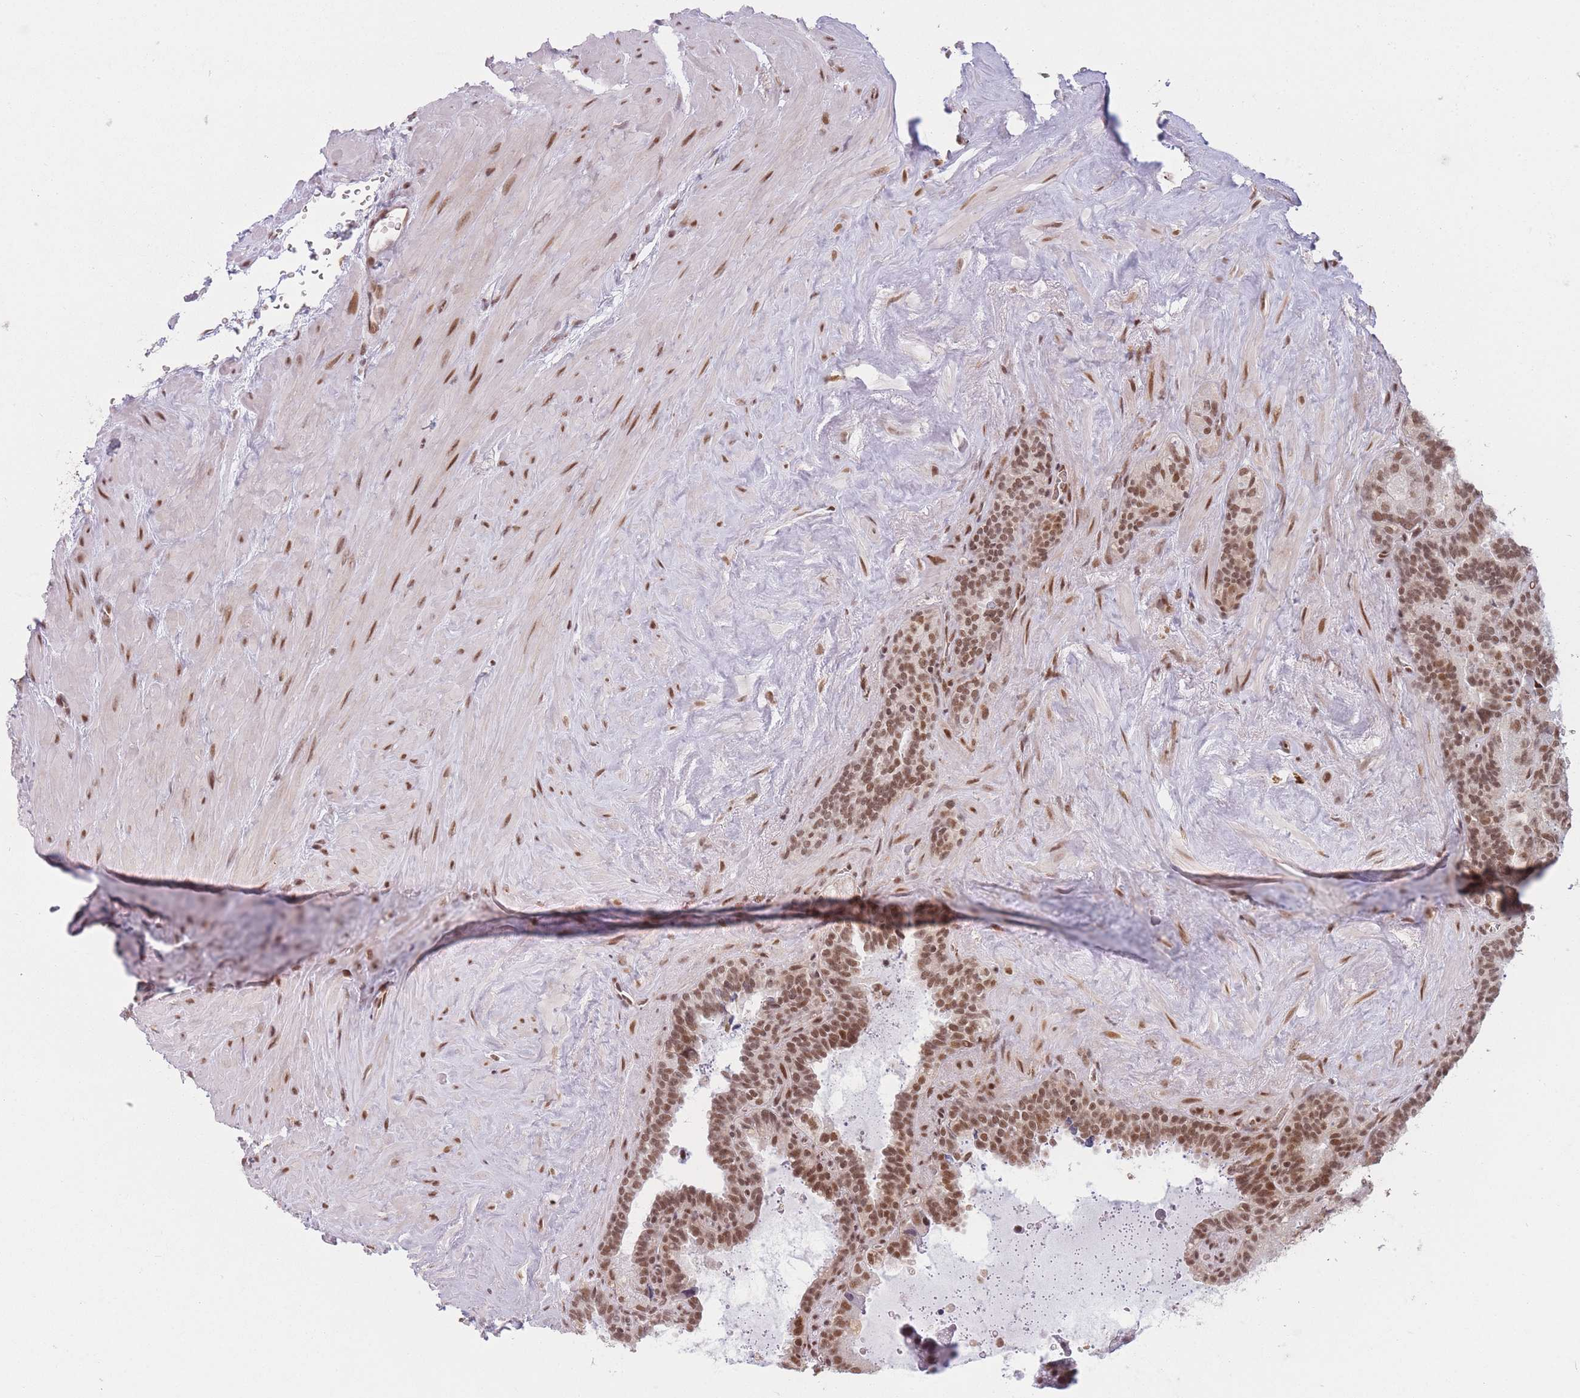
{"staining": {"intensity": "moderate", "quantity": ">75%", "location": "nuclear"}, "tissue": "seminal vesicle", "cell_type": "Glandular cells", "image_type": "normal", "snomed": [{"axis": "morphology", "description": "Normal tissue, NOS"}, {"axis": "topography", "description": "Seminal veicle"}], "caption": "Immunohistochemistry staining of unremarkable seminal vesicle, which exhibits medium levels of moderate nuclear staining in approximately >75% of glandular cells indicating moderate nuclear protein positivity. The staining was performed using DAB (brown) for protein detection and nuclei were counterstained in hematoxylin (blue).", "gene": "SUPT6H", "patient": {"sex": "male", "age": 68}}